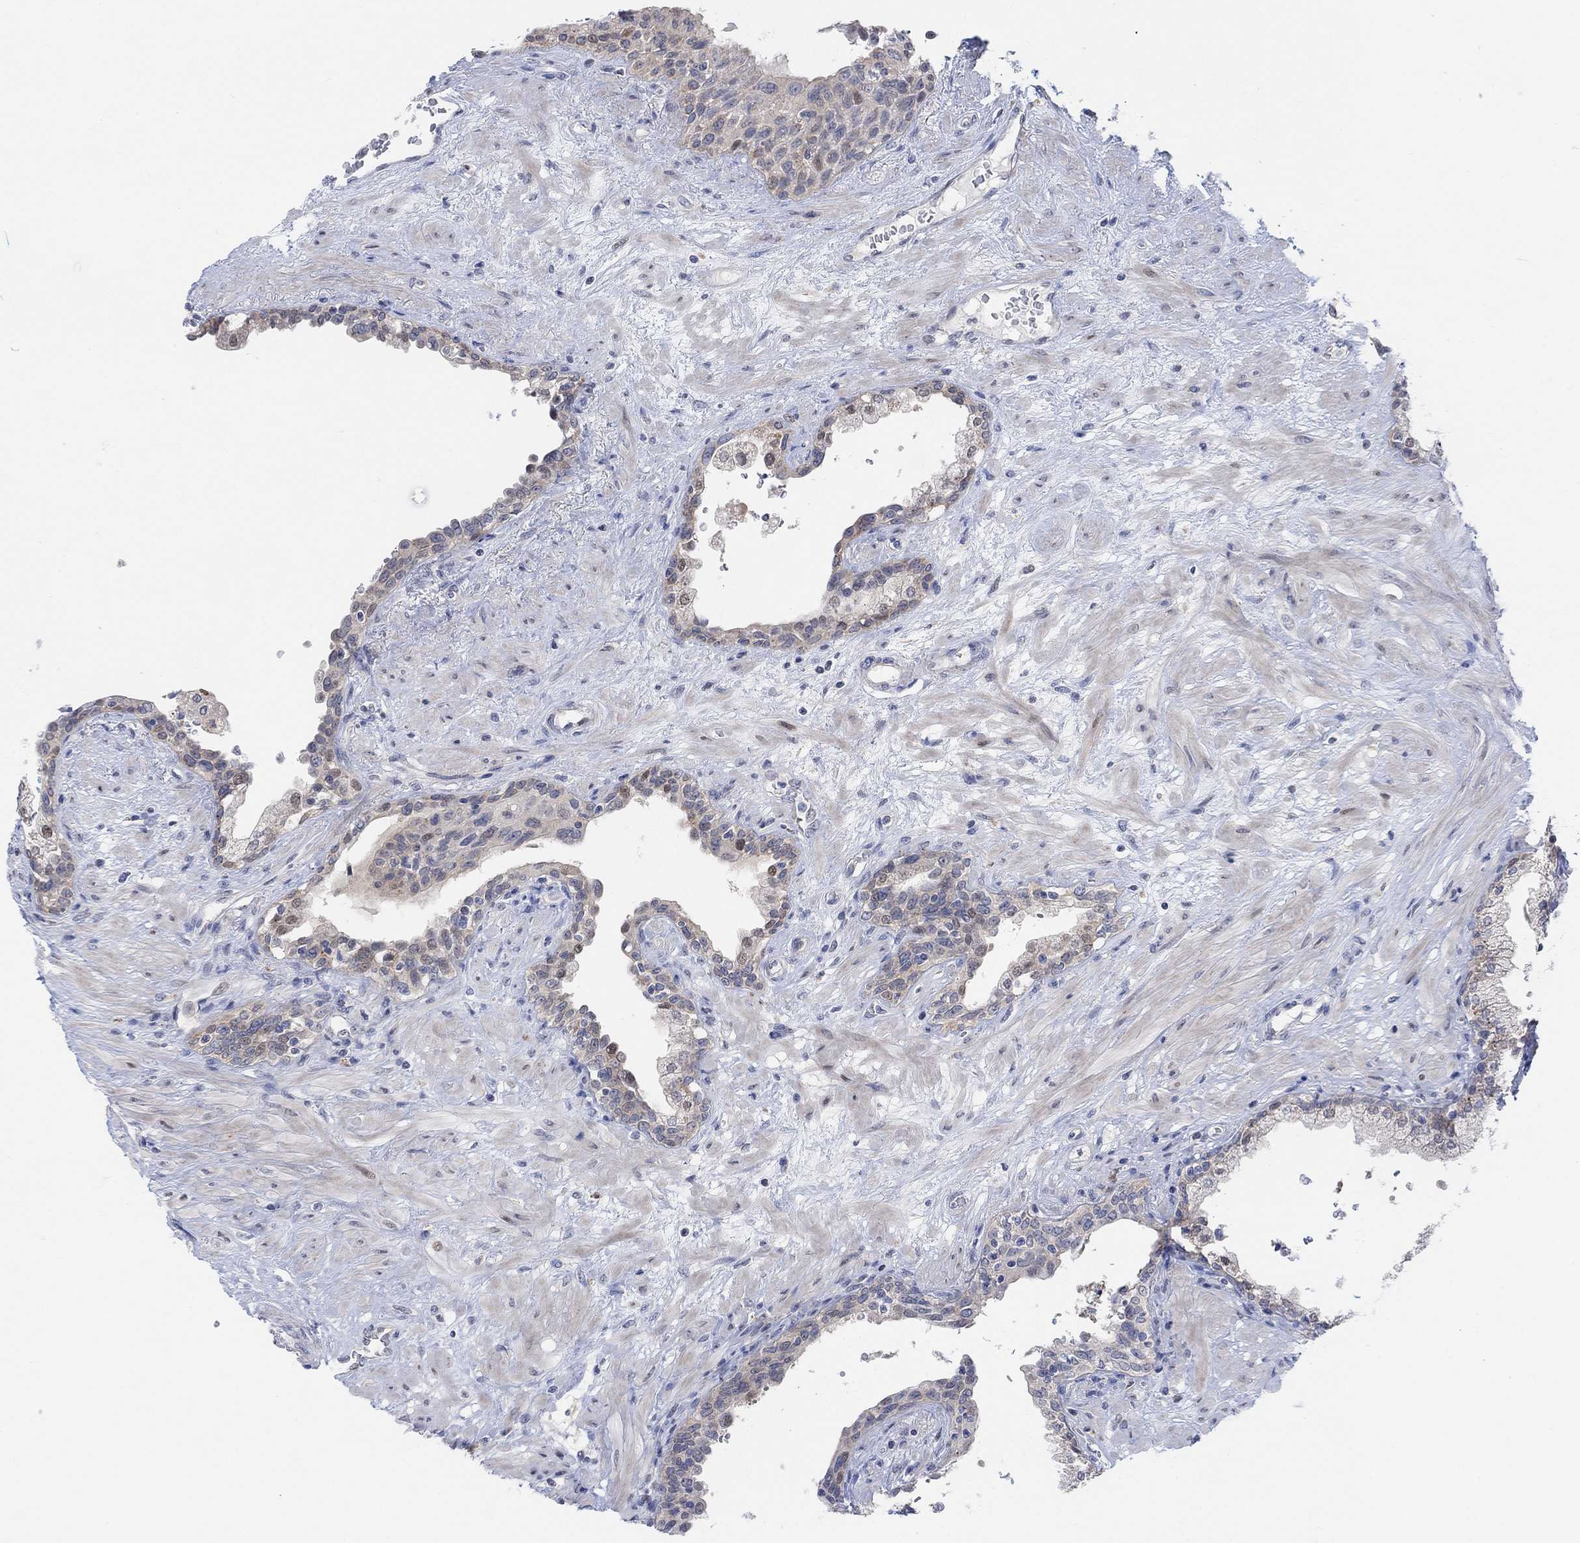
{"staining": {"intensity": "negative", "quantity": "none", "location": "none"}, "tissue": "prostate", "cell_type": "Glandular cells", "image_type": "normal", "snomed": [{"axis": "morphology", "description": "Normal tissue, NOS"}, {"axis": "topography", "description": "Prostate"}], "caption": "This is an IHC image of benign prostate. There is no positivity in glandular cells.", "gene": "CNTF", "patient": {"sex": "male", "age": 63}}